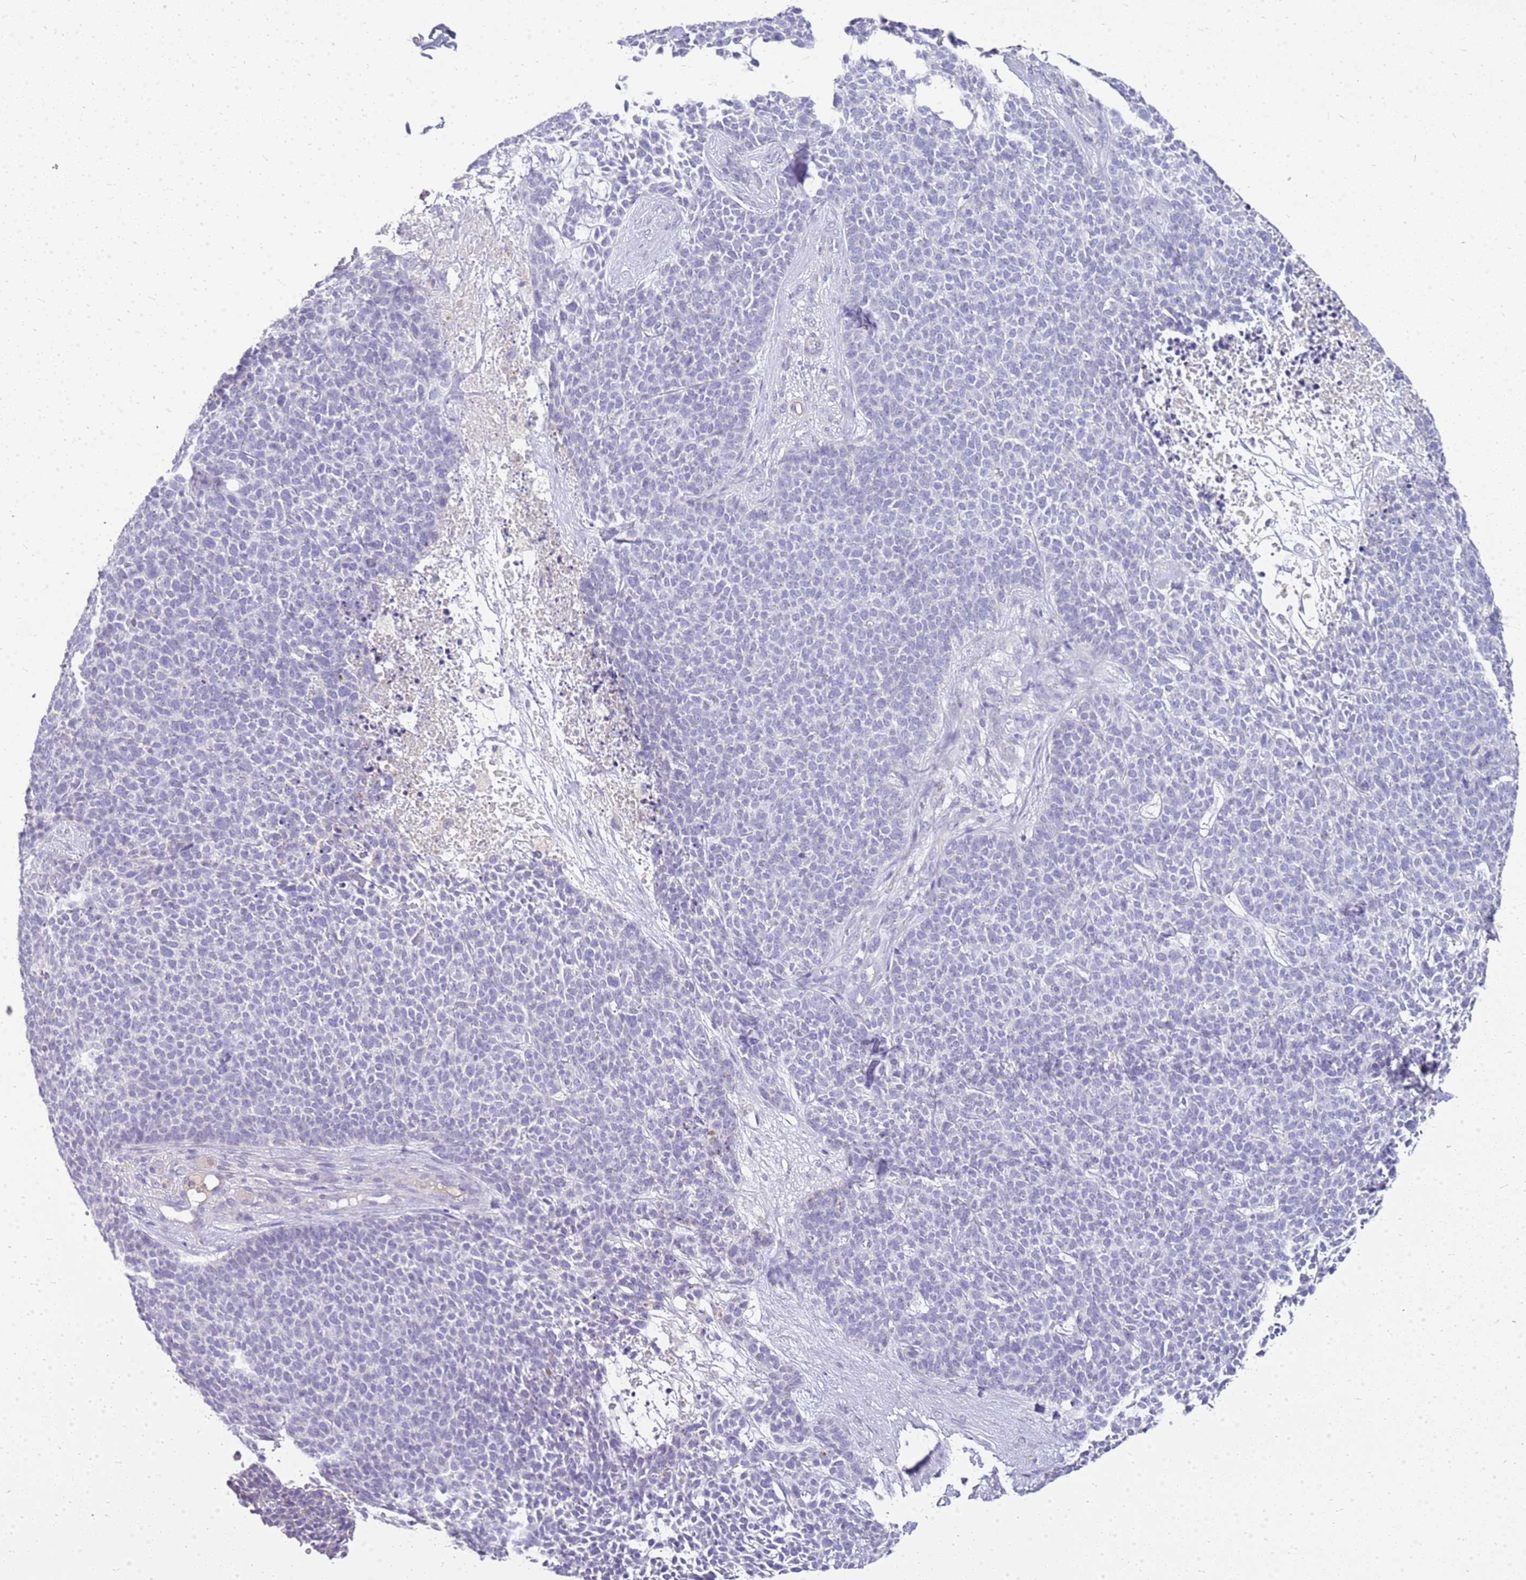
{"staining": {"intensity": "negative", "quantity": "none", "location": "none"}, "tissue": "skin cancer", "cell_type": "Tumor cells", "image_type": "cancer", "snomed": [{"axis": "morphology", "description": "Basal cell carcinoma"}, {"axis": "topography", "description": "Skin"}], "caption": "IHC photomicrograph of human skin cancer (basal cell carcinoma) stained for a protein (brown), which demonstrates no positivity in tumor cells. (Immunohistochemistry (ihc), brightfield microscopy, high magnification).", "gene": "FABP2", "patient": {"sex": "female", "age": 84}}